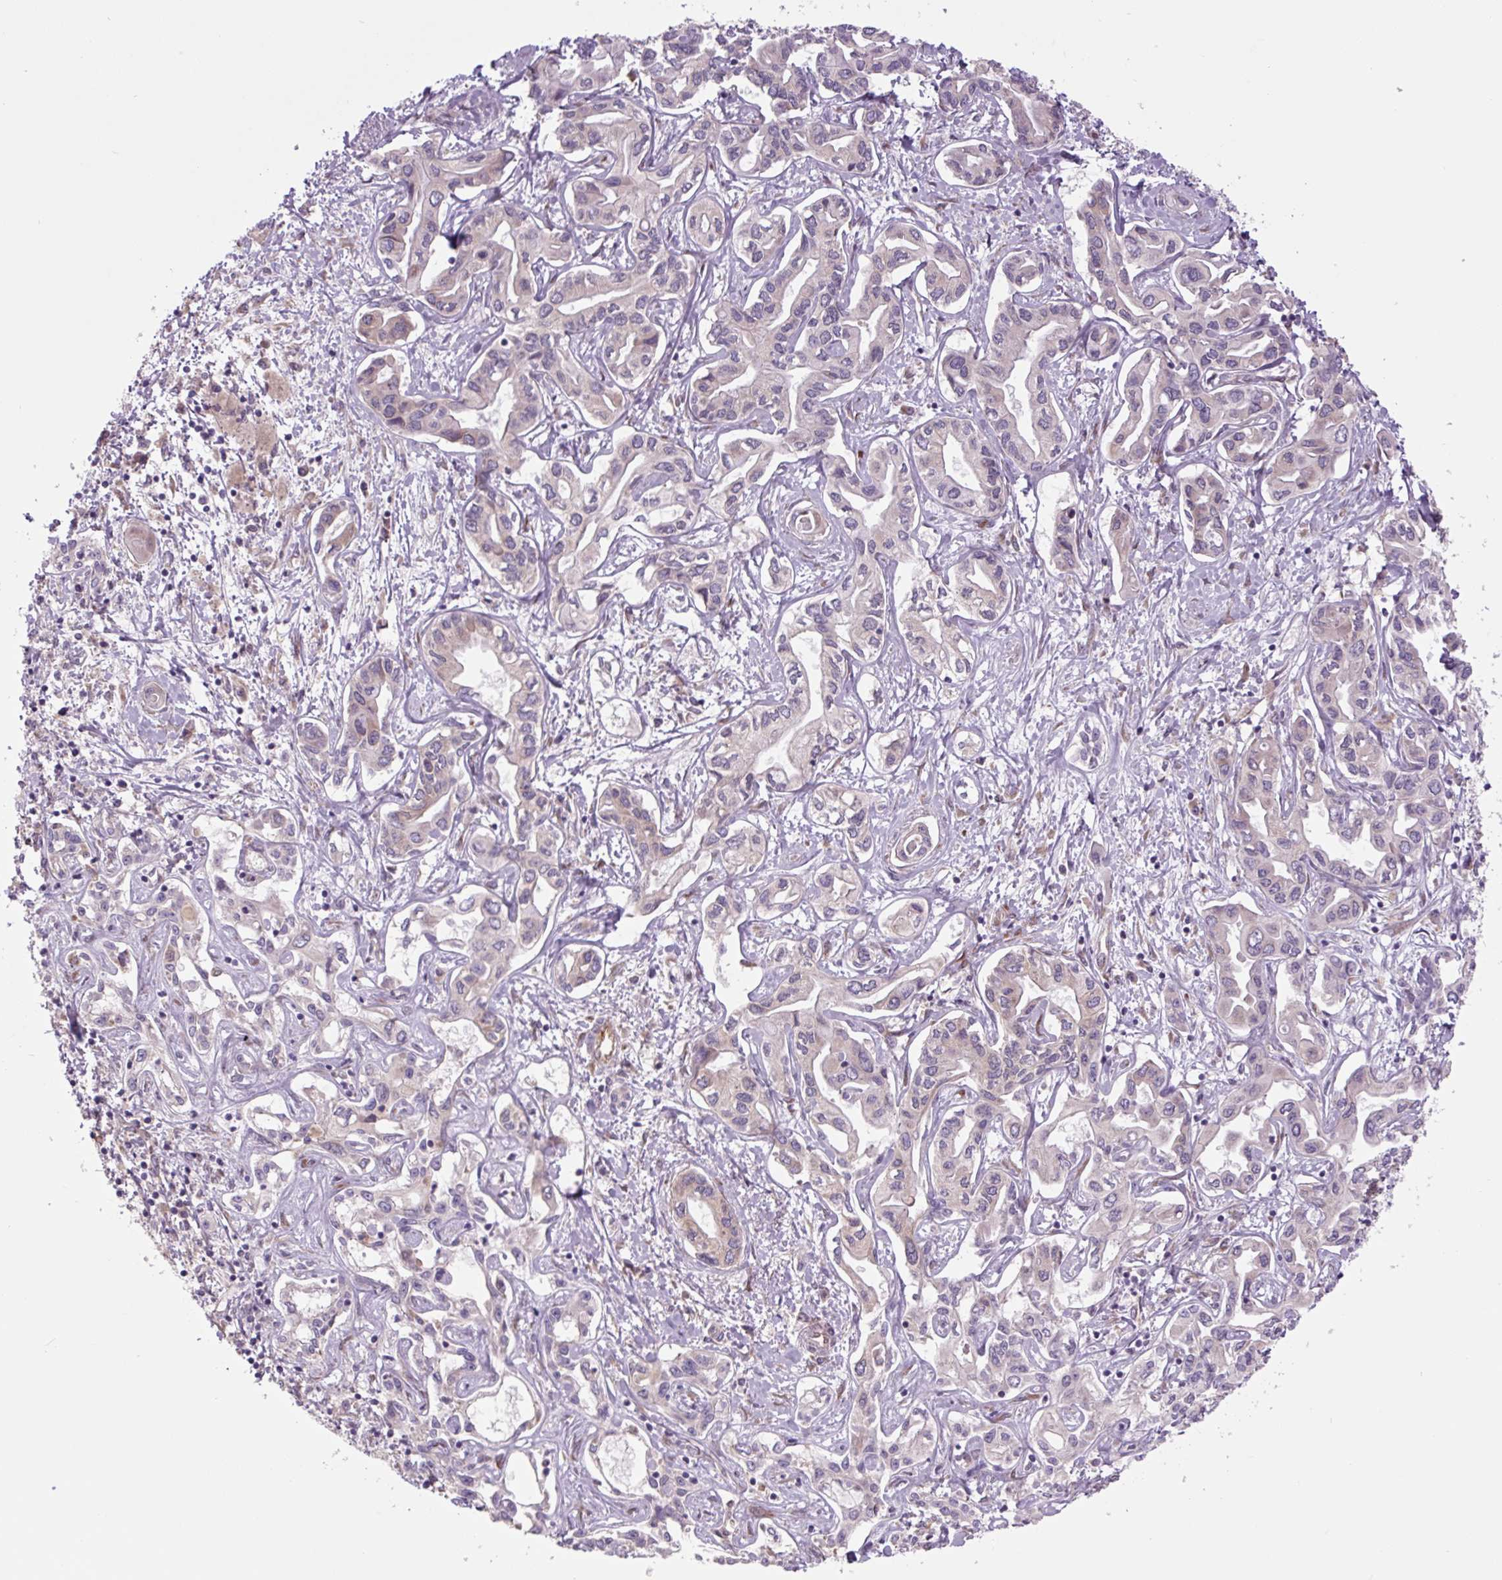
{"staining": {"intensity": "negative", "quantity": "none", "location": "none"}, "tissue": "liver cancer", "cell_type": "Tumor cells", "image_type": "cancer", "snomed": [{"axis": "morphology", "description": "Cholangiocarcinoma"}, {"axis": "topography", "description": "Liver"}], "caption": "This is an IHC photomicrograph of human liver cholangiocarcinoma. There is no positivity in tumor cells.", "gene": "PLA2G4A", "patient": {"sex": "female", "age": 64}}